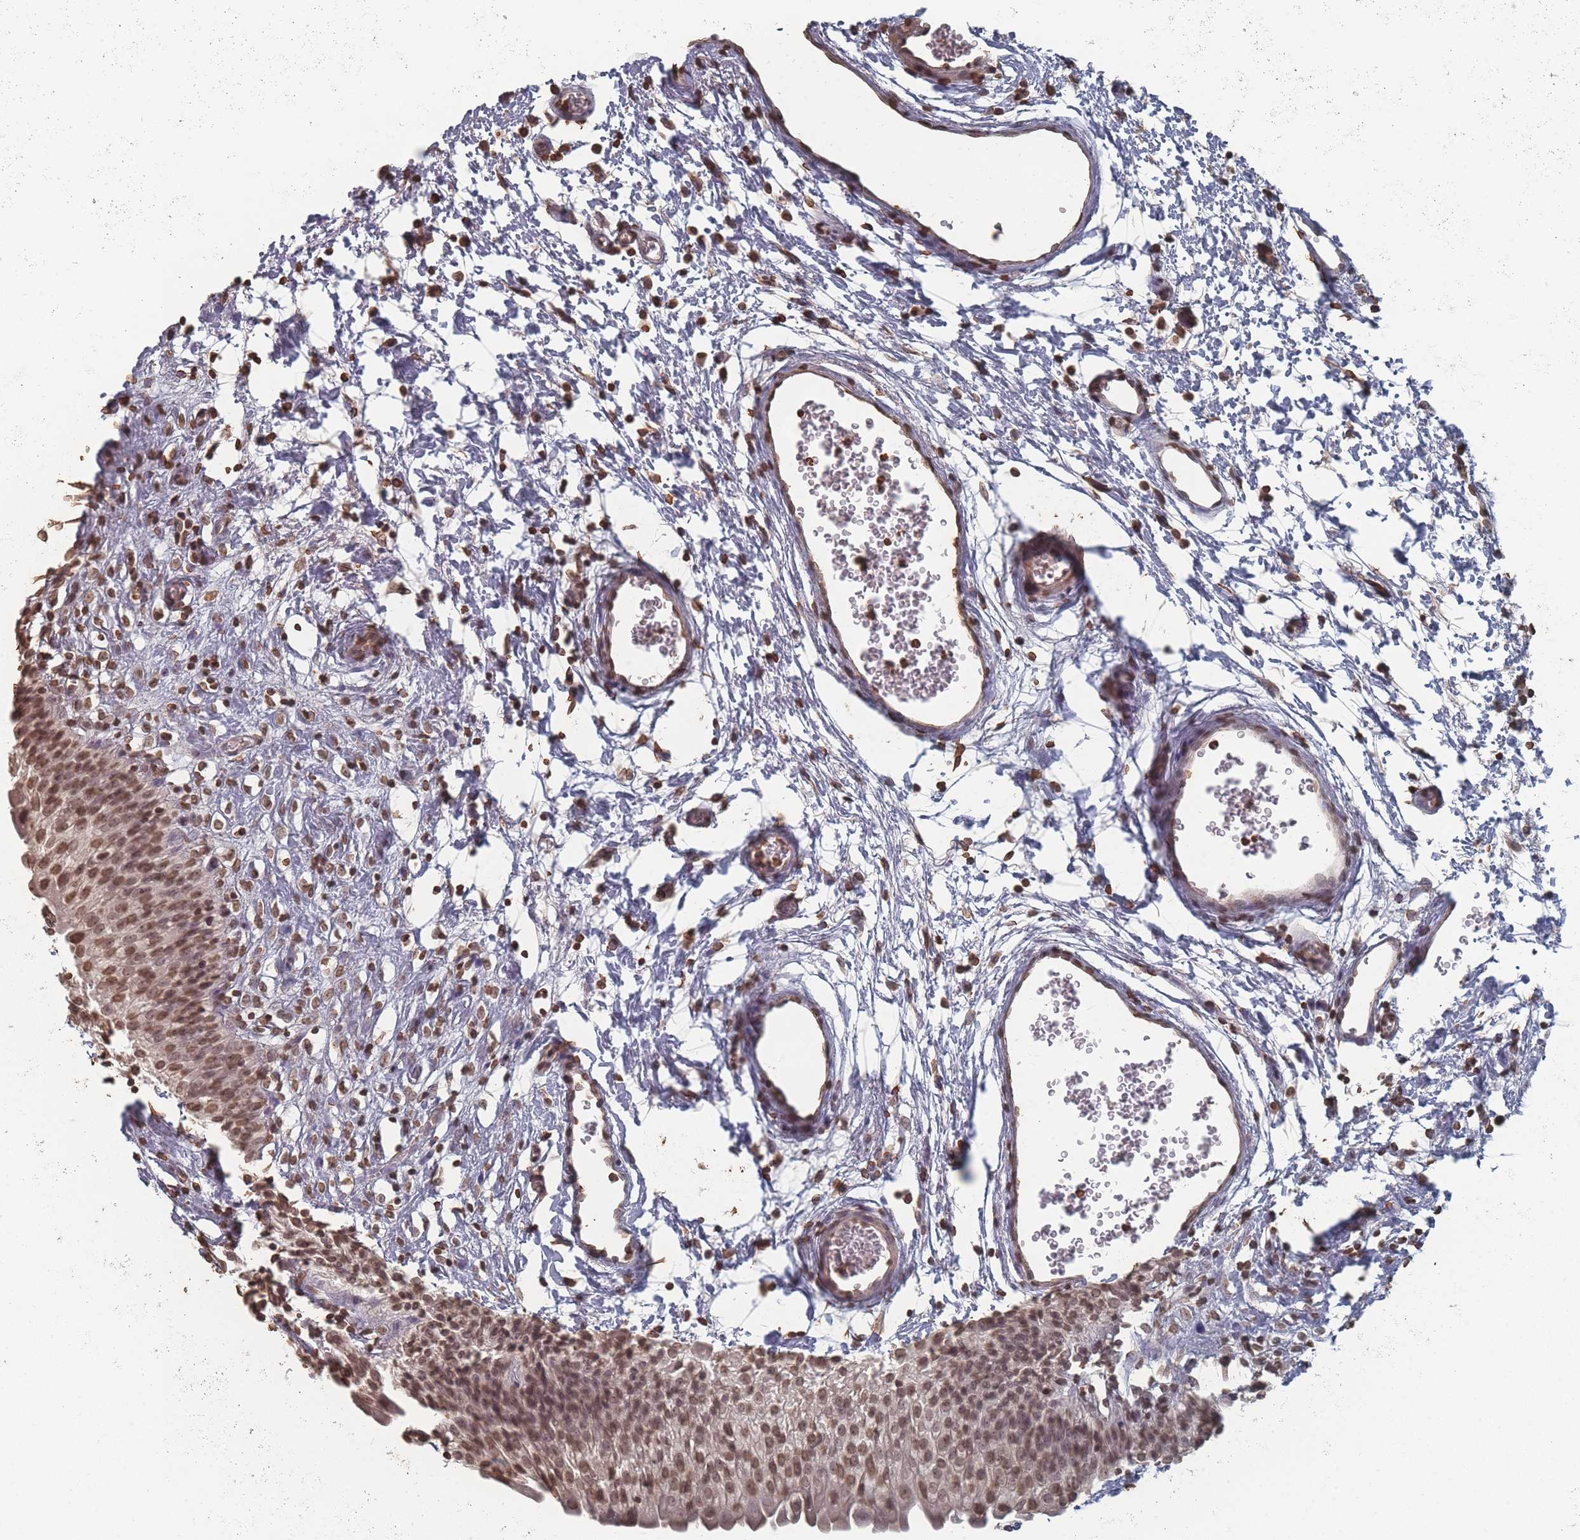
{"staining": {"intensity": "moderate", "quantity": ">75%", "location": "nuclear"}, "tissue": "urinary bladder", "cell_type": "Urothelial cells", "image_type": "normal", "snomed": [{"axis": "morphology", "description": "Normal tissue, NOS"}, {"axis": "topography", "description": "Urinary bladder"}], "caption": "Urothelial cells reveal medium levels of moderate nuclear expression in about >75% of cells in normal human urinary bladder.", "gene": "PLEKHG5", "patient": {"sex": "male", "age": 51}}